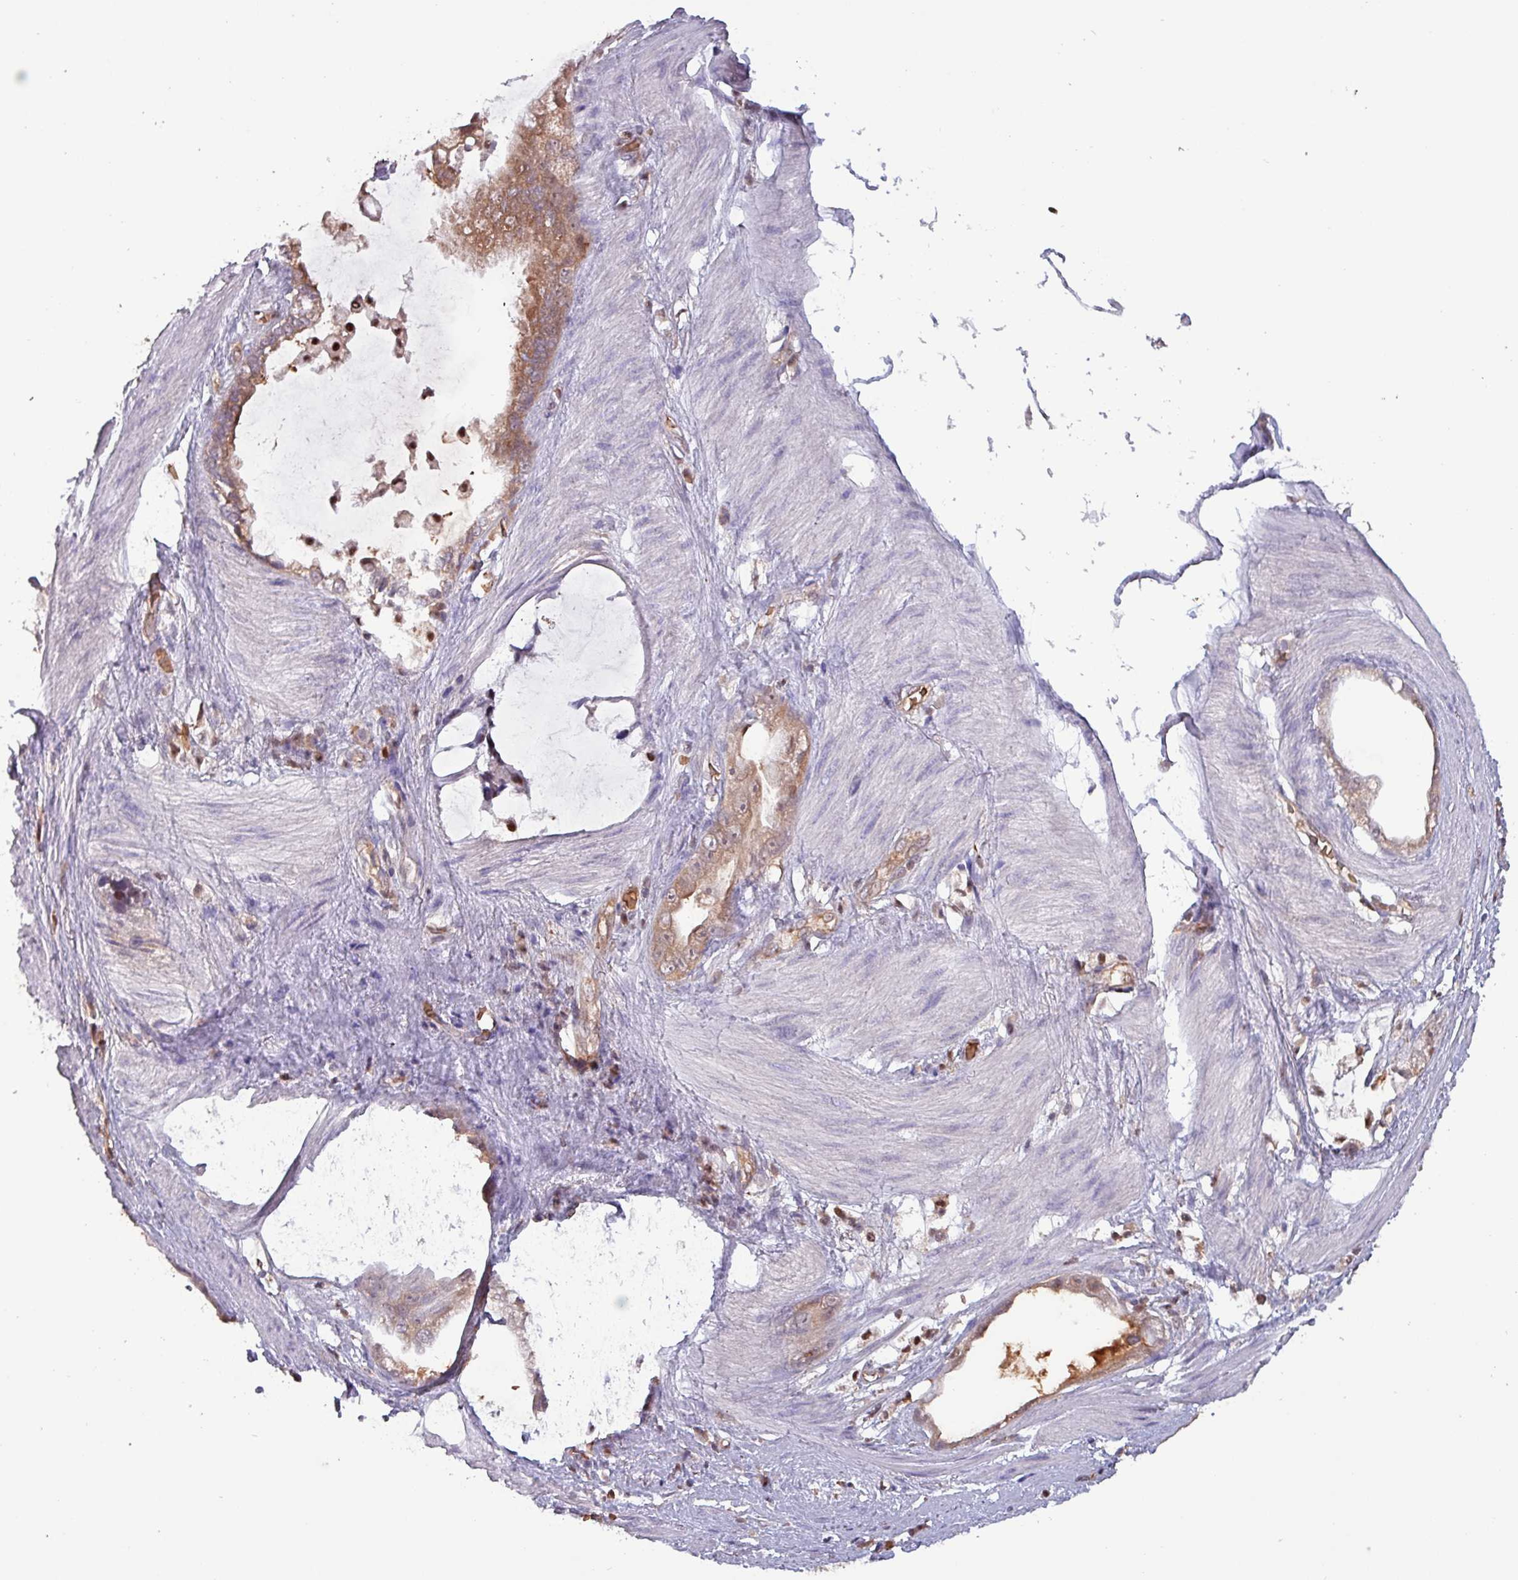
{"staining": {"intensity": "moderate", "quantity": ">75%", "location": "cytoplasmic/membranous,nuclear"}, "tissue": "stomach cancer", "cell_type": "Tumor cells", "image_type": "cancer", "snomed": [{"axis": "morphology", "description": "Adenocarcinoma, NOS"}, {"axis": "topography", "description": "Stomach"}], "caption": "High-magnification brightfield microscopy of stomach adenocarcinoma stained with DAB (3,3'-diaminobenzidine) (brown) and counterstained with hematoxylin (blue). tumor cells exhibit moderate cytoplasmic/membranous and nuclear expression is present in approximately>75% of cells. (DAB = brown stain, brightfield microscopy at high magnification).", "gene": "PSMB8", "patient": {"sex": "male", "age": 55}}